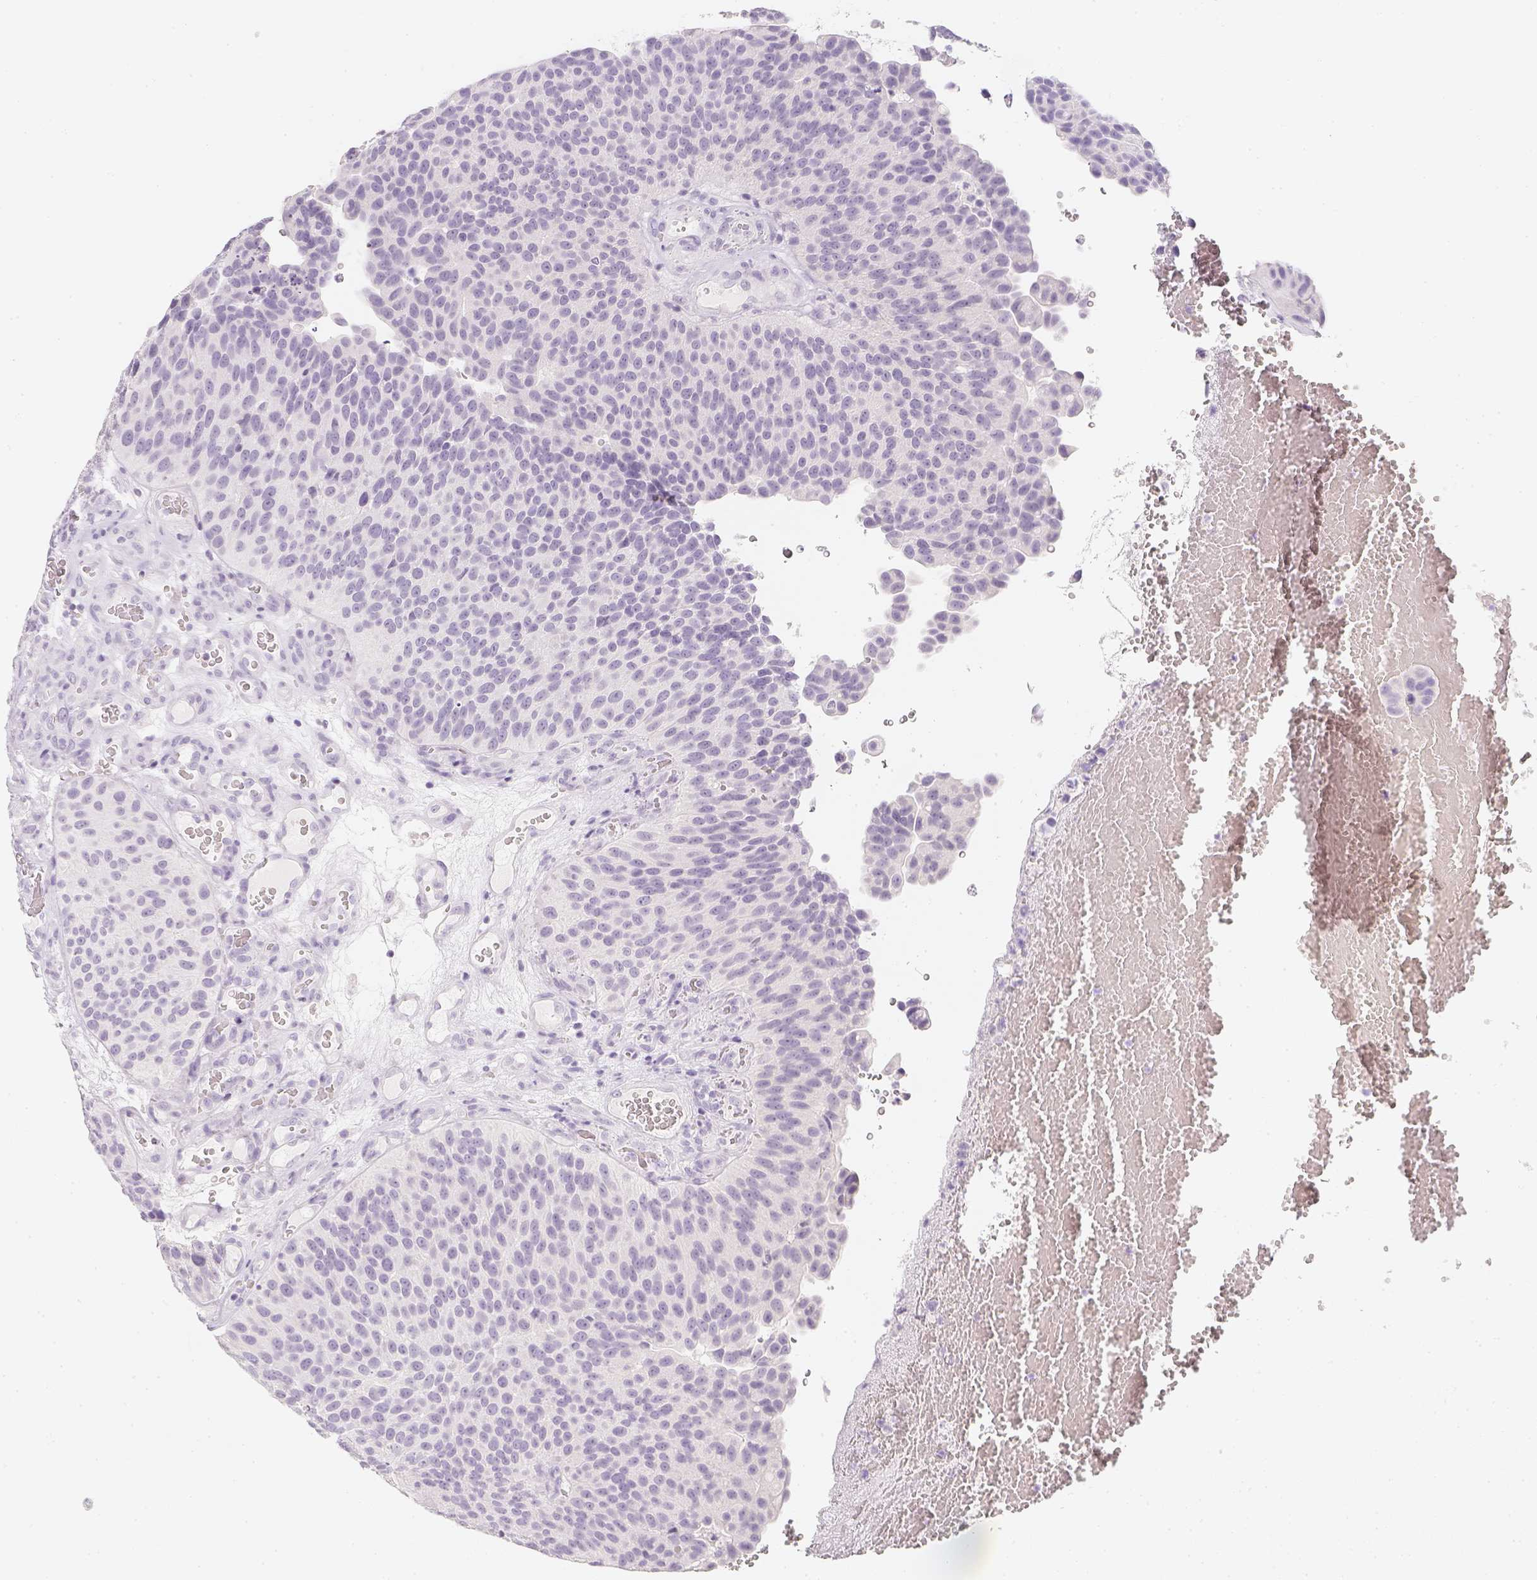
{"staining": {"intensity": "negative", "quantity": "none", "location": "none"}, "tissue": "urothelial cancer", "cell_type": "Tumor cells", "image_type": "cancer", "snomed": [{"axis": "morphology", "description": "Urothelial carcinoma, Low grade"}, {"axis": "topography", "description": "Urinary bladder"}], "caption": "Low-grade urothelial carcinoma stained for a protein using immunohistochemistry (IHC) demonstrates no staining tumor cells.", "gene": "SLC18A1", "patient": {"sex": "male", "age": 76}}